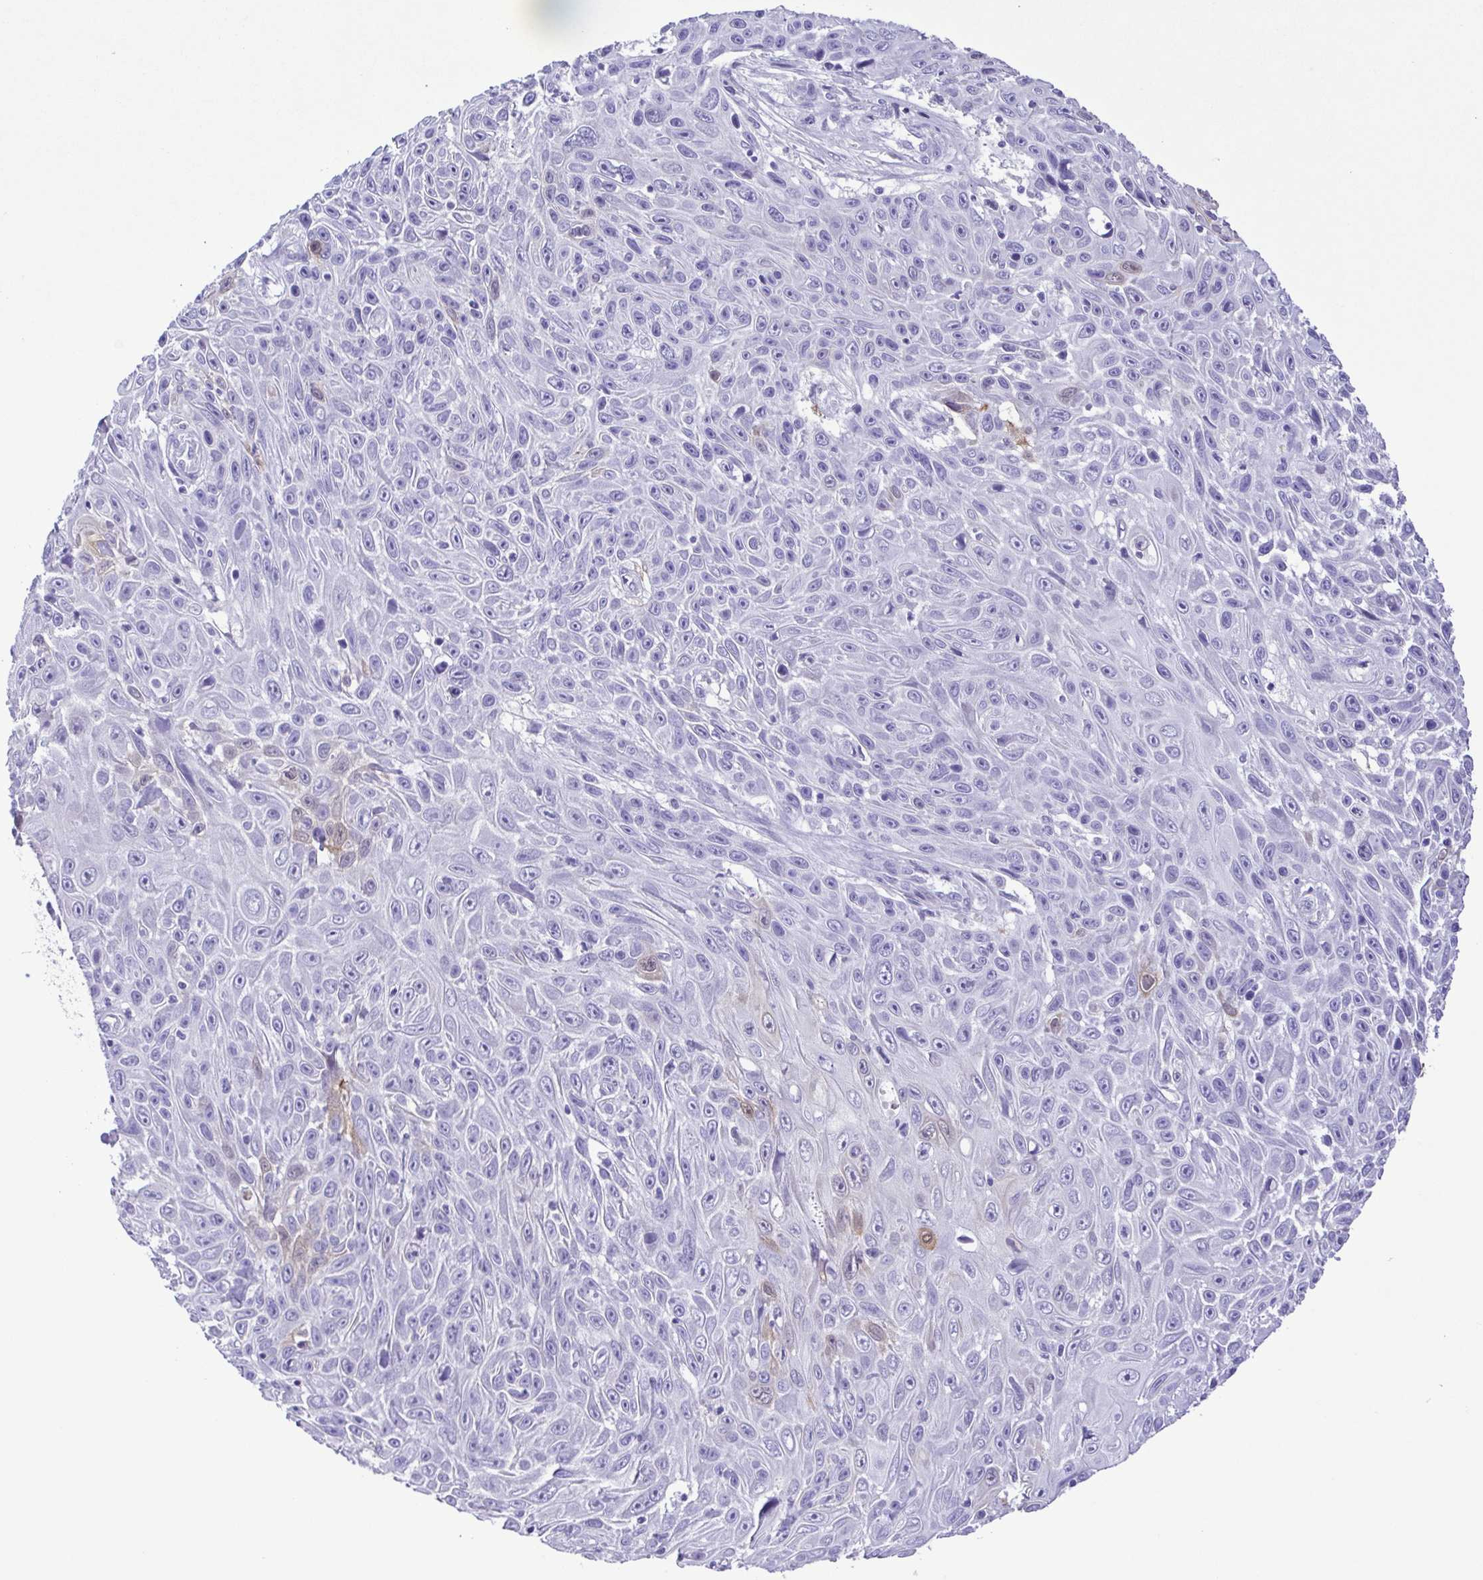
{"staining": {"intensity": "negative", "quantity": "none", "location": "none"}, "tissue": "skin cancer", "cell_type": "Tumor cells", "image_type": "cancer", "snomed": [{"axis": "morphology", "description": "Squamous cell carcinoma, NOS"}, {"axis": "topography", "description": "Skin"}], "caption": "An image of skin squamous cell carcinoma stained for a protein displays no brown staining in tumor cells. (DAB (3,3'-diaminobenzidine) IHC with hematoxylin counter stain).", "gene": "CASP14", "patient": {"sex": "male", "age": 82}}